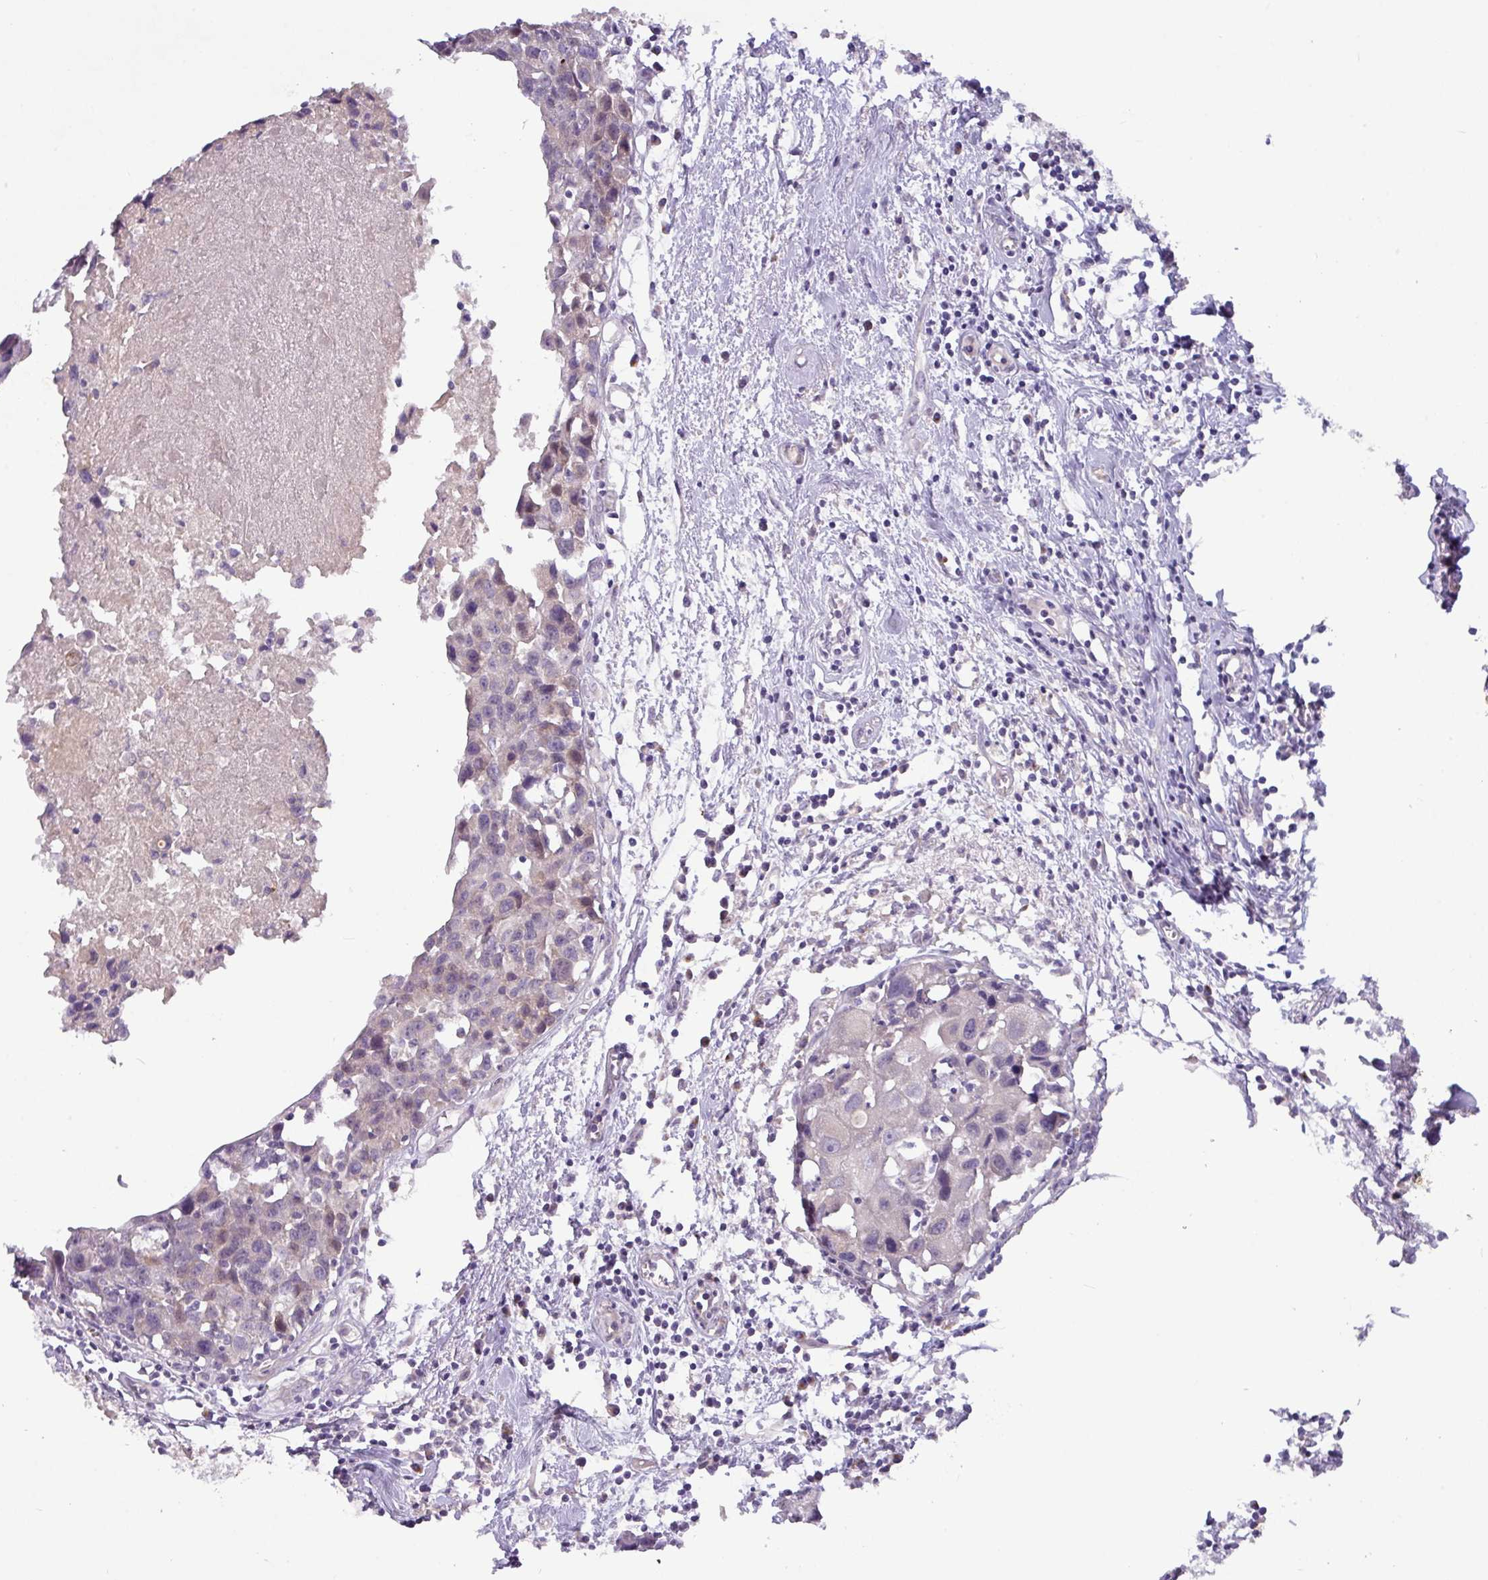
{"staining": {"intensity": "negative", "quantity": "none", "location": "none"}, "tissue": "breast cancer", "cell_type": "Tumor cells", "image_type": "cancer", "snomed": [{"axis": "morphology", "description": "Carcinoma, NOS"}, {"axis": "topography", "description": "Breast"}], "caption": "This is an immunohistochemistry (IHC) histopathology image of human breast carcinoma. There is no expression in tumor cells.", "gene": "ZNF524", "patient": {"sex": "female", "age": 60}}